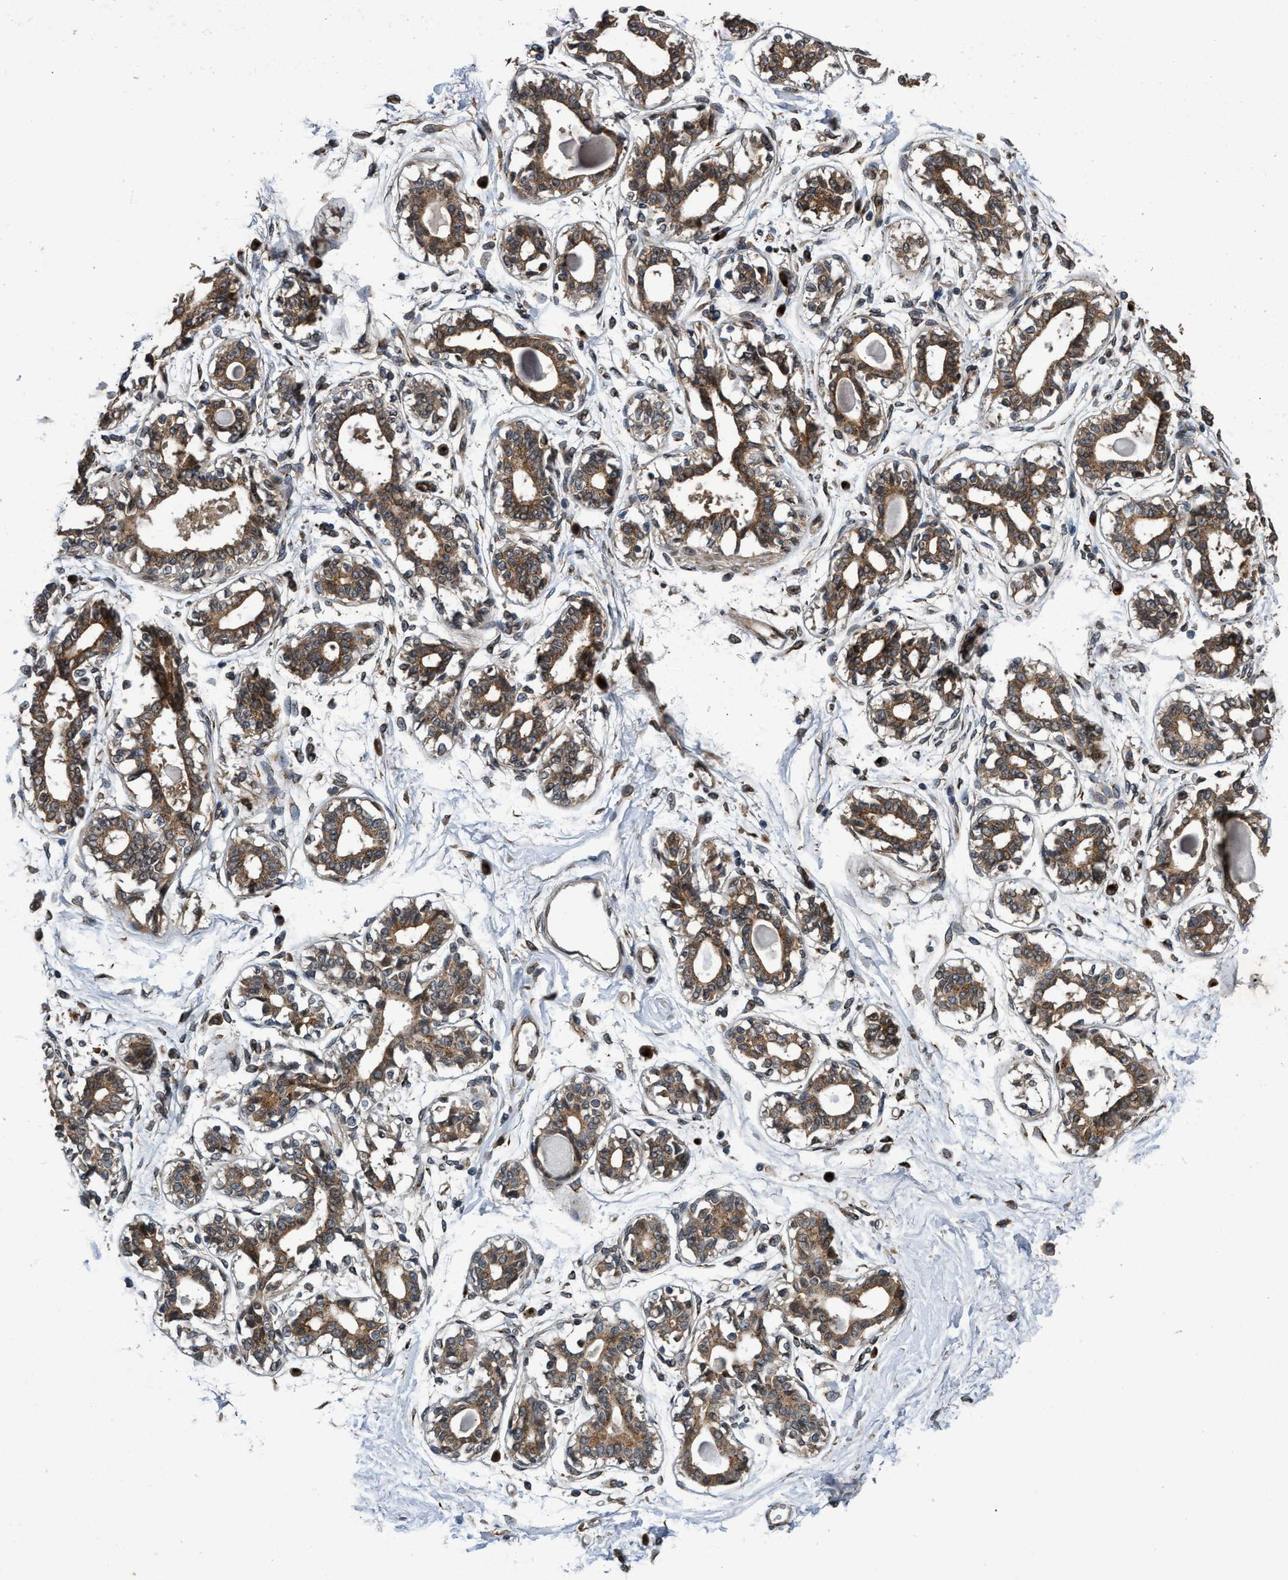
{"staining": {"intensity": "weak", "quantity": ">75%", "location": "cytoplasmic/membranous"}, "tissue": "breast", "cell_type": "Adipocytes", "image_type": "normal", "snomed": [{"axis": "morphology", "description": "Normal tissue, NOS"}, {"axis": "topography", "description": "Breast"}], "caption": "IHC (DAB) staining of unremarkable human breast displays weak cytoplasmic/membranous protein staining in about >75% of adipocytes.", "gene": "MACC1", "patient": {"sex": "female", "age": 45}}